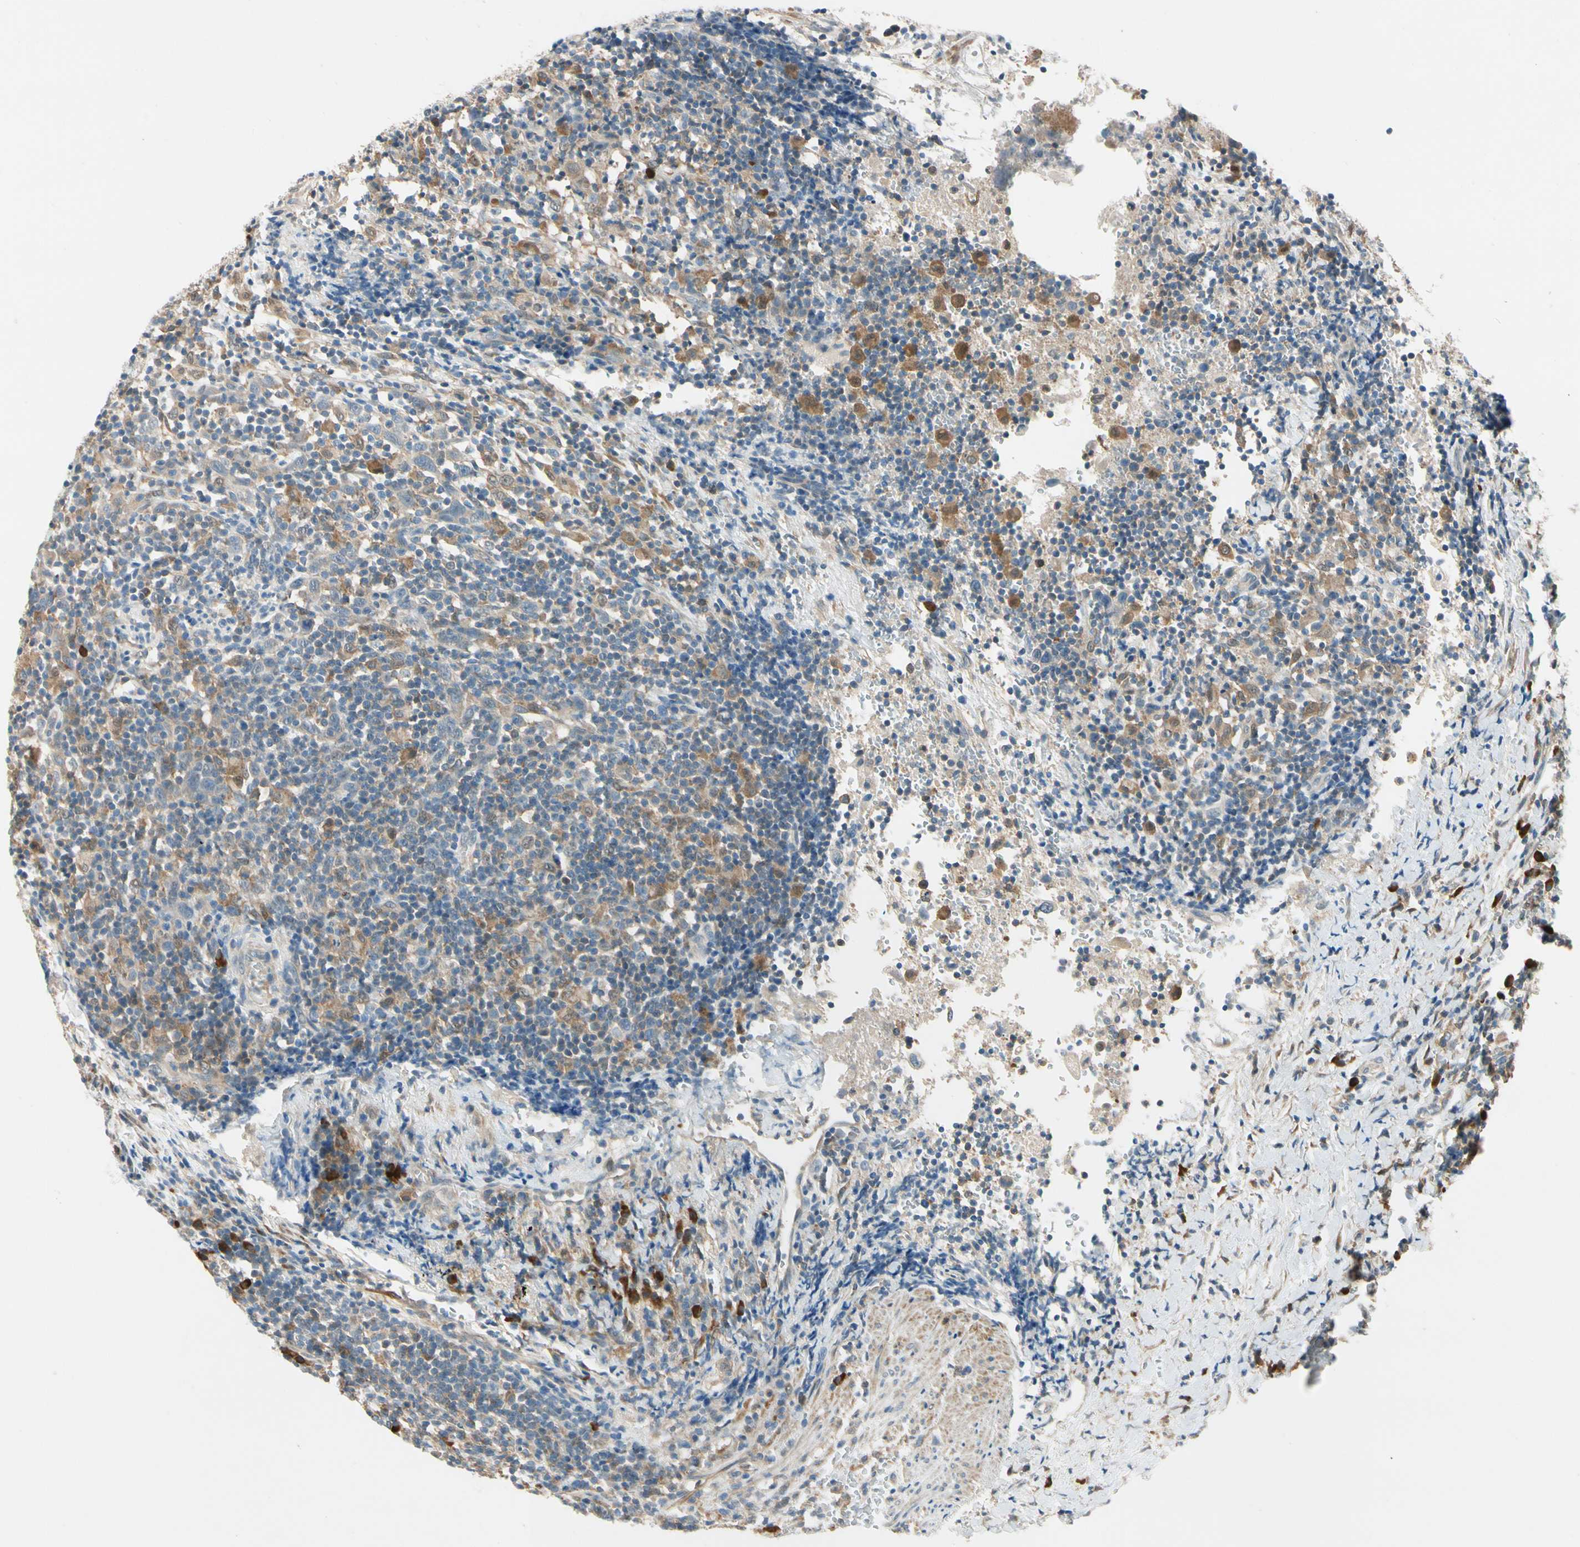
{"staining": {"intensity": "moderate", "quantity": "<25%", "location": "cytoplasmic/membranous"}, "tissue": "urothelial cancer", "cell_type": "Tumor cells", "image_type": "cancer", "snomed": [{"axis": "morphology", "description": "Urothelial carcinoma, High grade"}, {"axis": "topography", "description": "Urinary bladder"}], "caption": "High-grade urothelial carcinoma tissue shows moderate cytoplasmic/membranous positivity in about <25% of tumor cells", "gene": "WIPI1", "patient": {"sex": "male", "age": 61}}